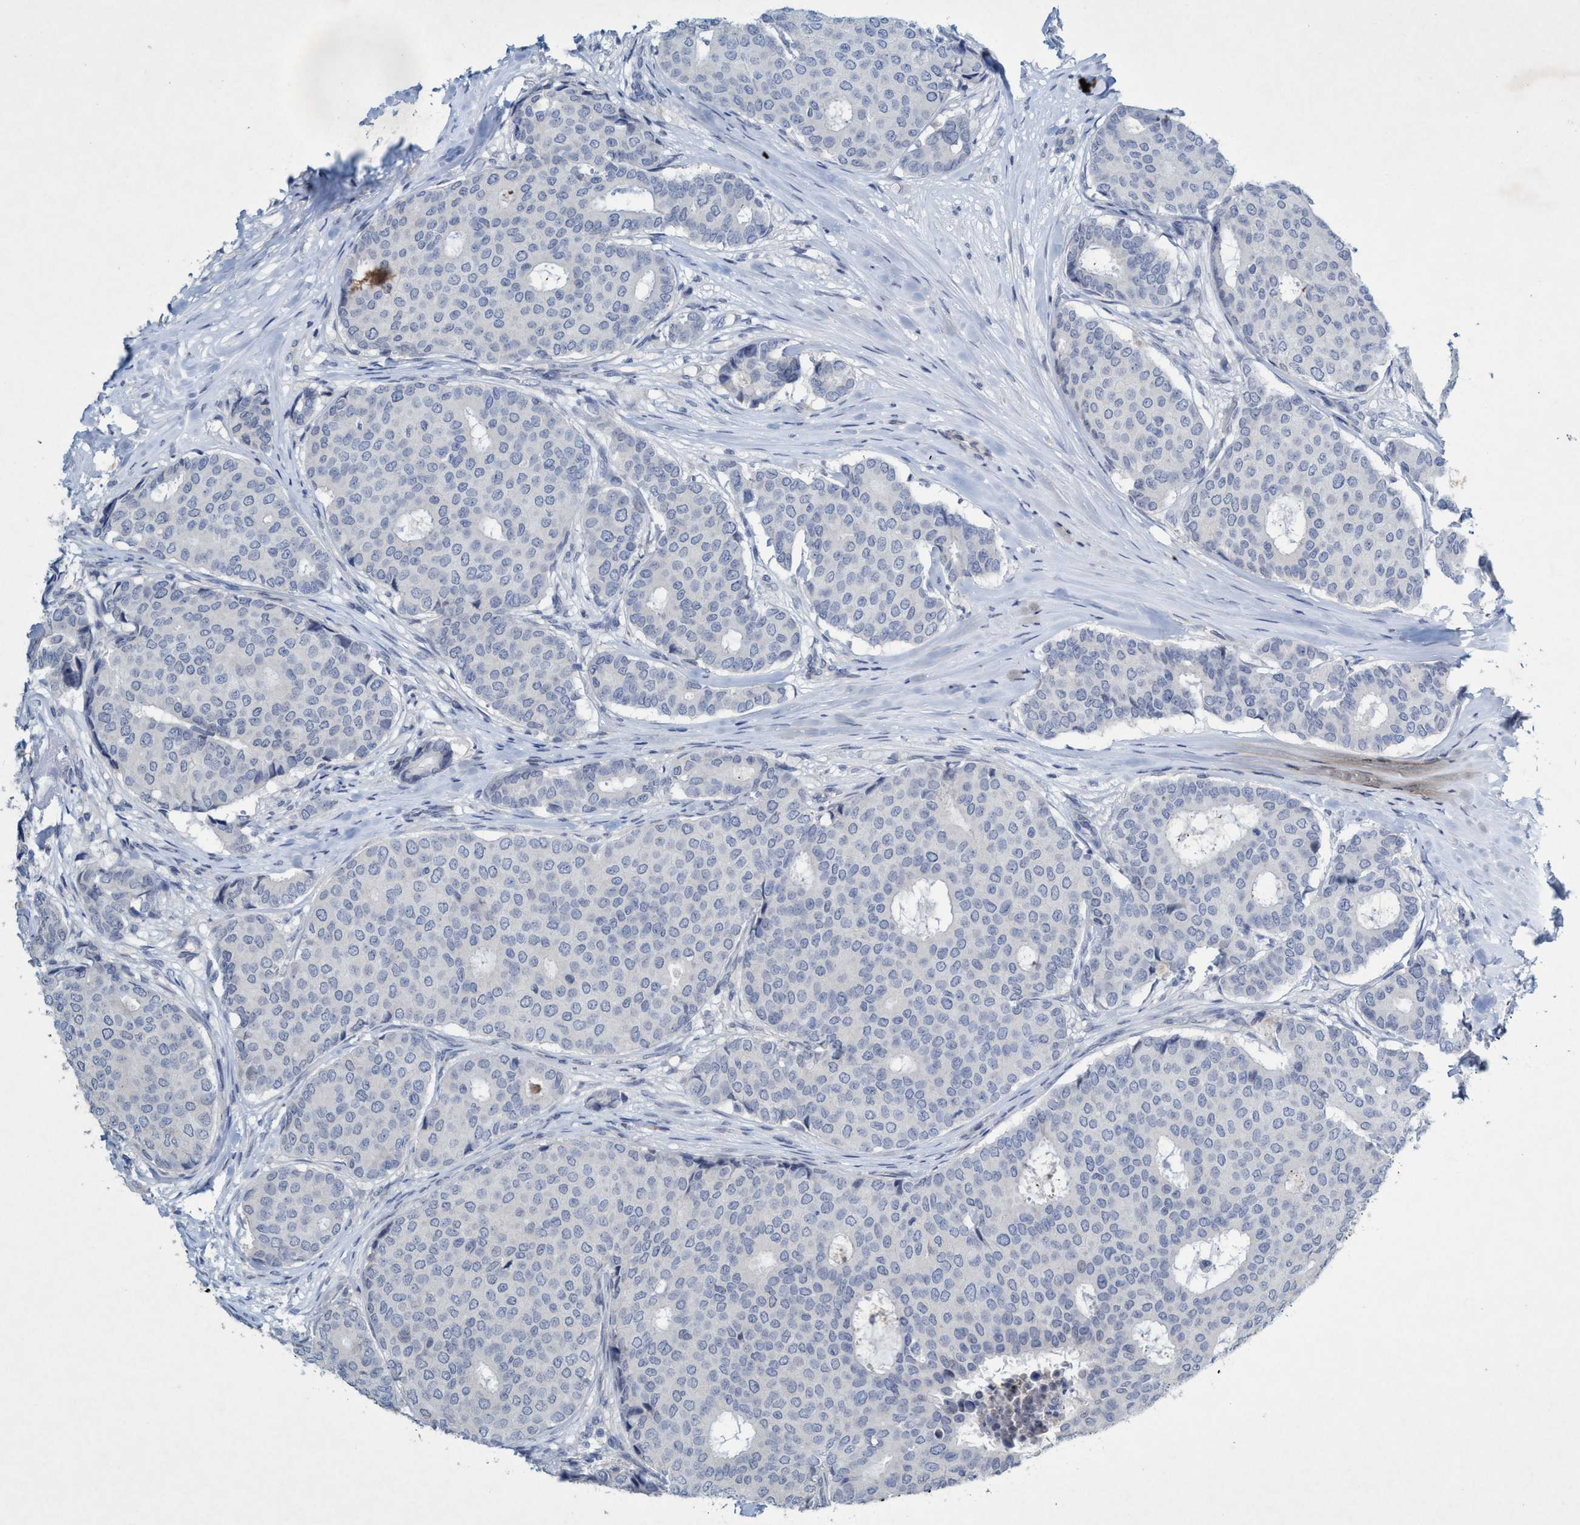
{"staining": {"intensity": "negative", "quantity": "none", "location": "none"}, "tissue": "breast cancer", "cell_type": "Tumor cells", "image_type": "cancer", "snomed": [{"axis": "morphology", "description": "Duct carcinoma"}, {"axis": "topography", "description": "Breast"}], "caption": "This is an immunohistochemistry image of human breast cancer (infiltrating ductal carcinoma). There is no staining in tumor cells.", "gene": "RNF208", "patient": {"sex": "female", "age": 75}}